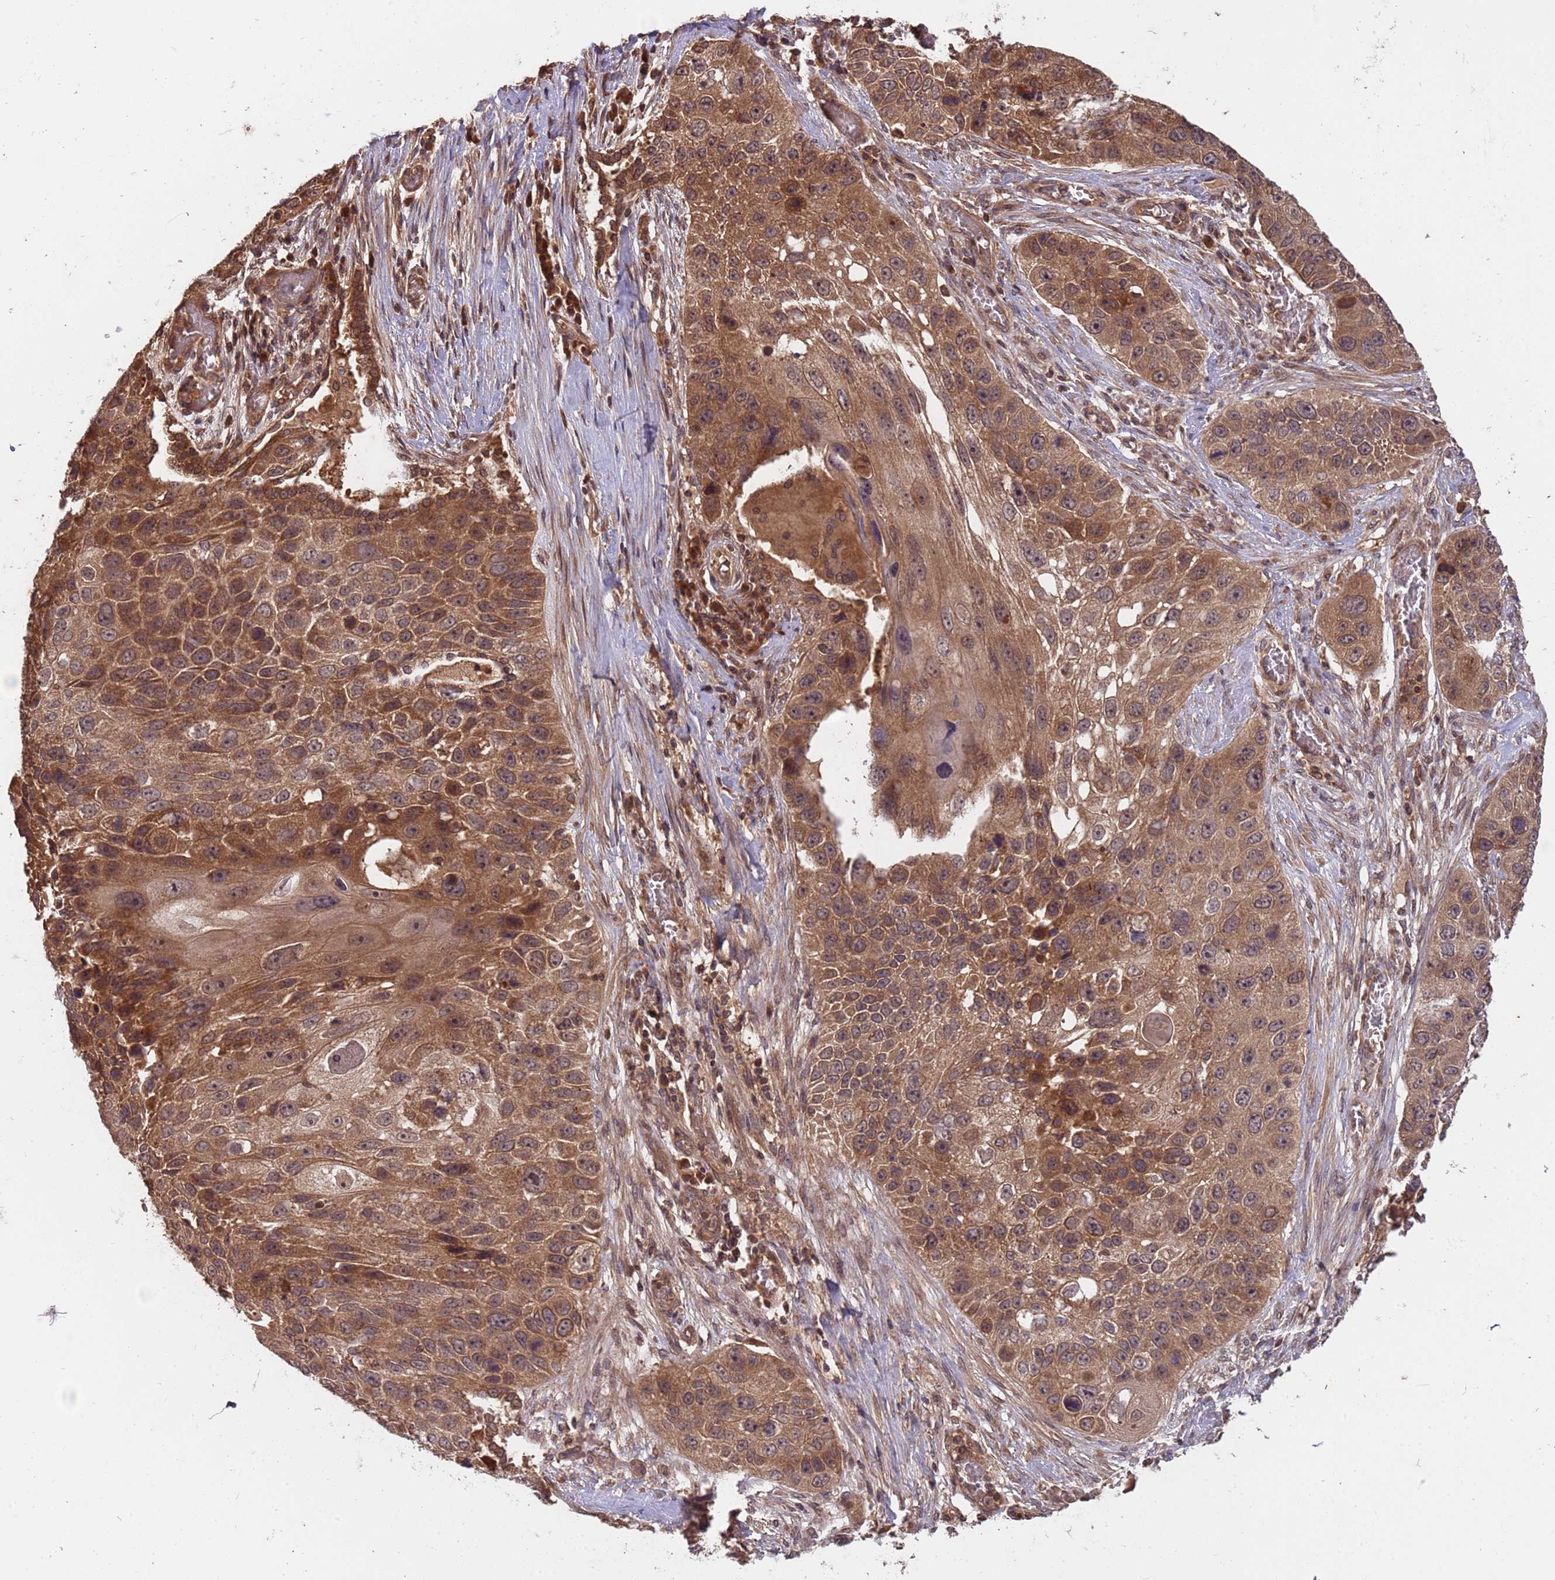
{"staining": {"intensity": "moderate", "quantity": ">75%", "location": "cytoplasmic/membranous,nuclear"}, "tissue": "lung cancer", "cell_type": "Tumor cells", "image_type": "cancer", "snomed": [{"axis": "morphology", "description": "Adenocarcinoma, NOS"}, {"axis": "topography", "description": "Lung"}], "caption": "Immunohistochemistry (IHC) of human adenocarcinoma (lung) exhibits medium levels of moderate cytoplasmic/membranous and nuclear expression in about >75% of tumor cells.", "gene": "ERI1", "patient": {"sex": "male", "age": 64}}